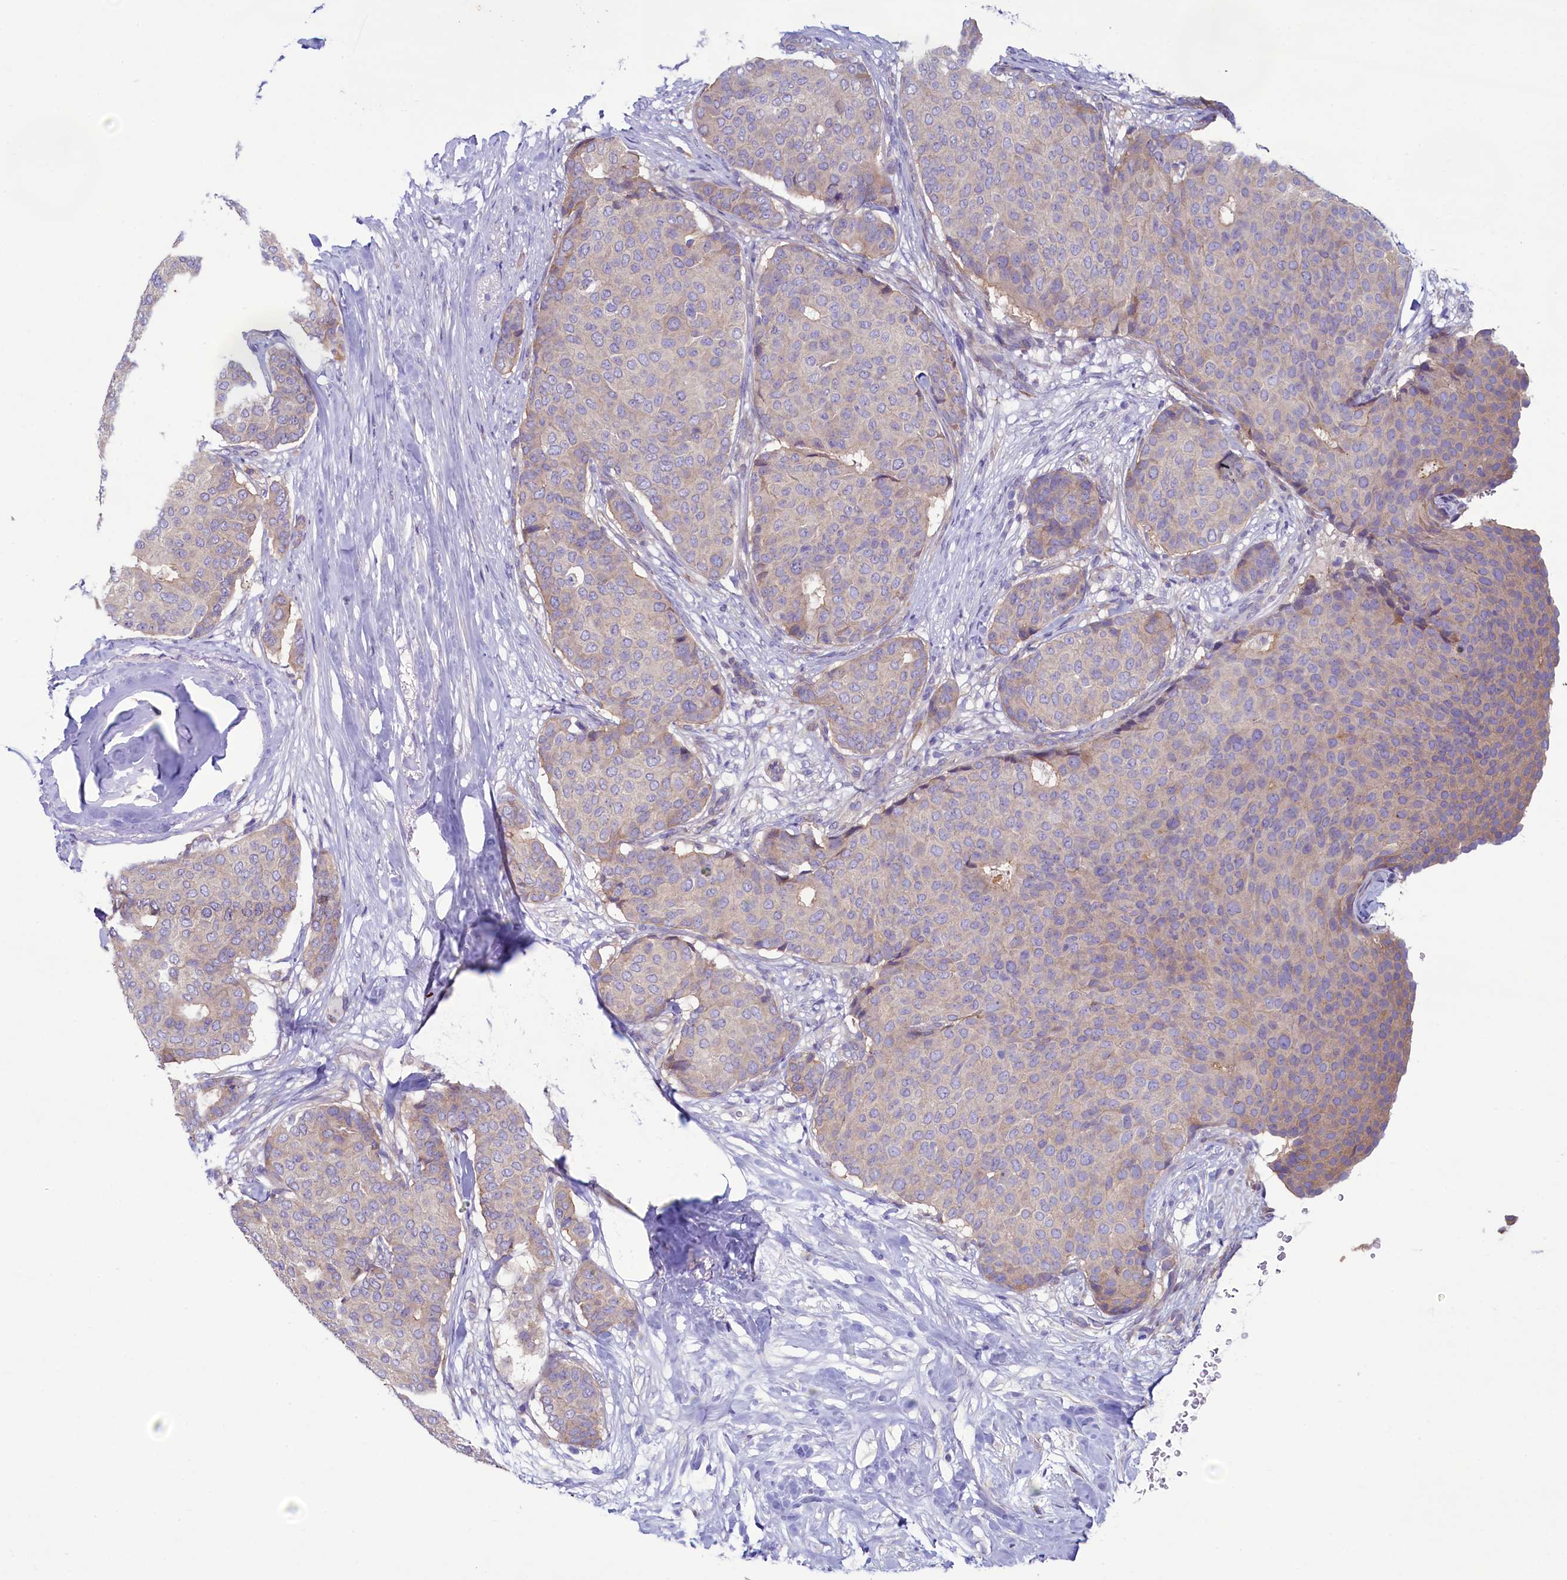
{"staining": {"intensity": "weak", "quantity": "<25%", "location": "cytoplasmic/membranous"}, "tissue": "breast cancer", "cell_type": "Tumor cells", "image_type": "cancer", "snomed": [{"axis": "morphology", "description": "Duct carcinoma"}, {"axis": "topography", "description": "Breast"}], "caption": "The image shows no significant staining in tumor cells of breast cancer (intraductal carcinoma).", "gene": "KRBOX5", "patient": {"sex": "female", "age": 75}}